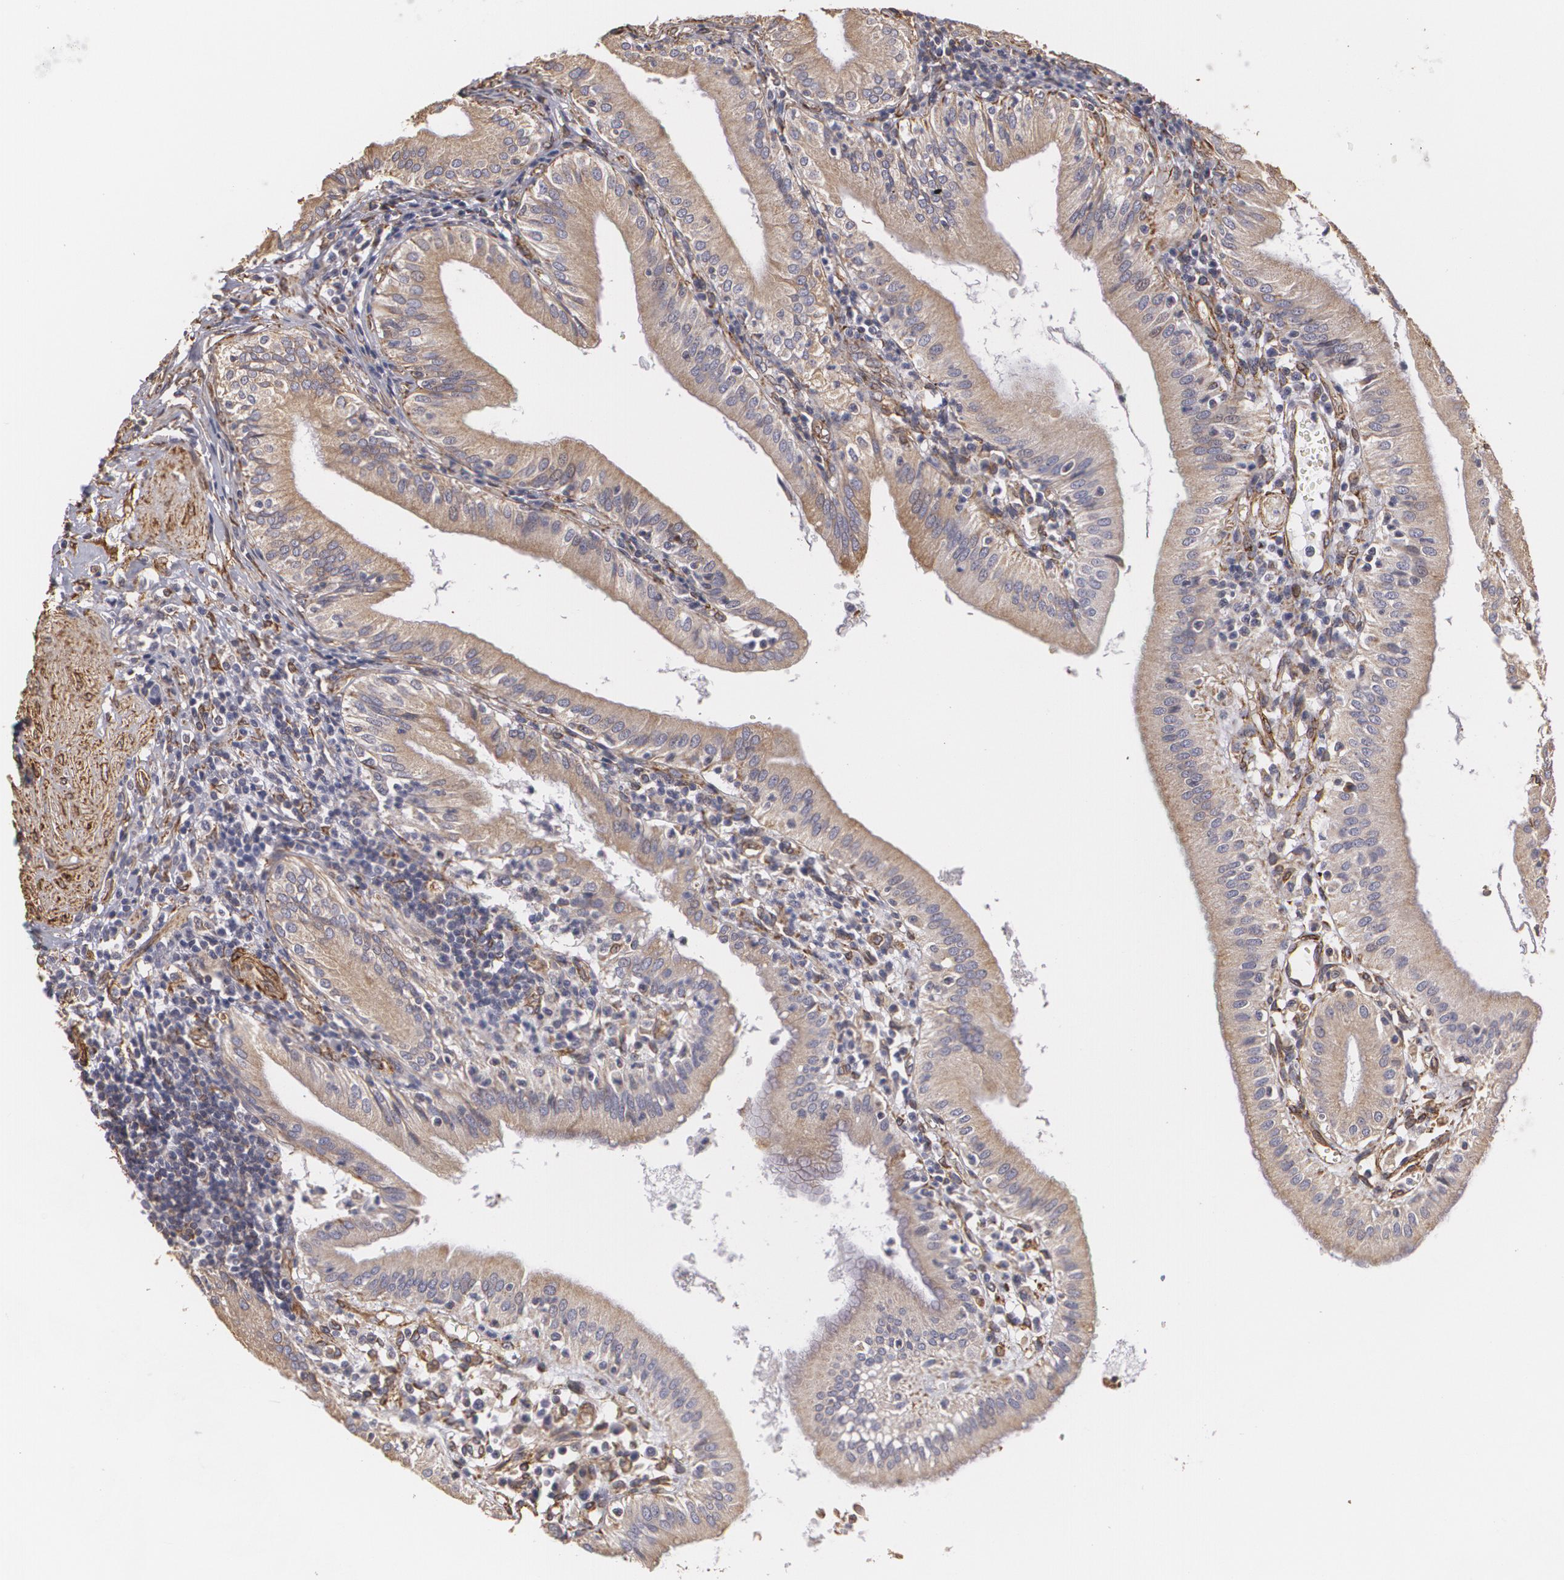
{"staining": {"intensity": "weak", "quantity": ">75%", "location": "cytoplasmic/membranous"}, "tissue": "gallbladder", "cell_type": "Glandular cells", "image_type": "normal", "snomed": [{"axis": "morphology", "description": "Normal tissue, NOS"}, {"axis": "topography", "description": "Gallbladder"}], "caption": "Immunohistochemical staining of unremarkable human gallbladder shows low levels of weak cytoplasmic/membranous positivity in about >75% of glandular cells.", "gene": "CYB5R3", "patient": {"sex": "male", "age": 58}}